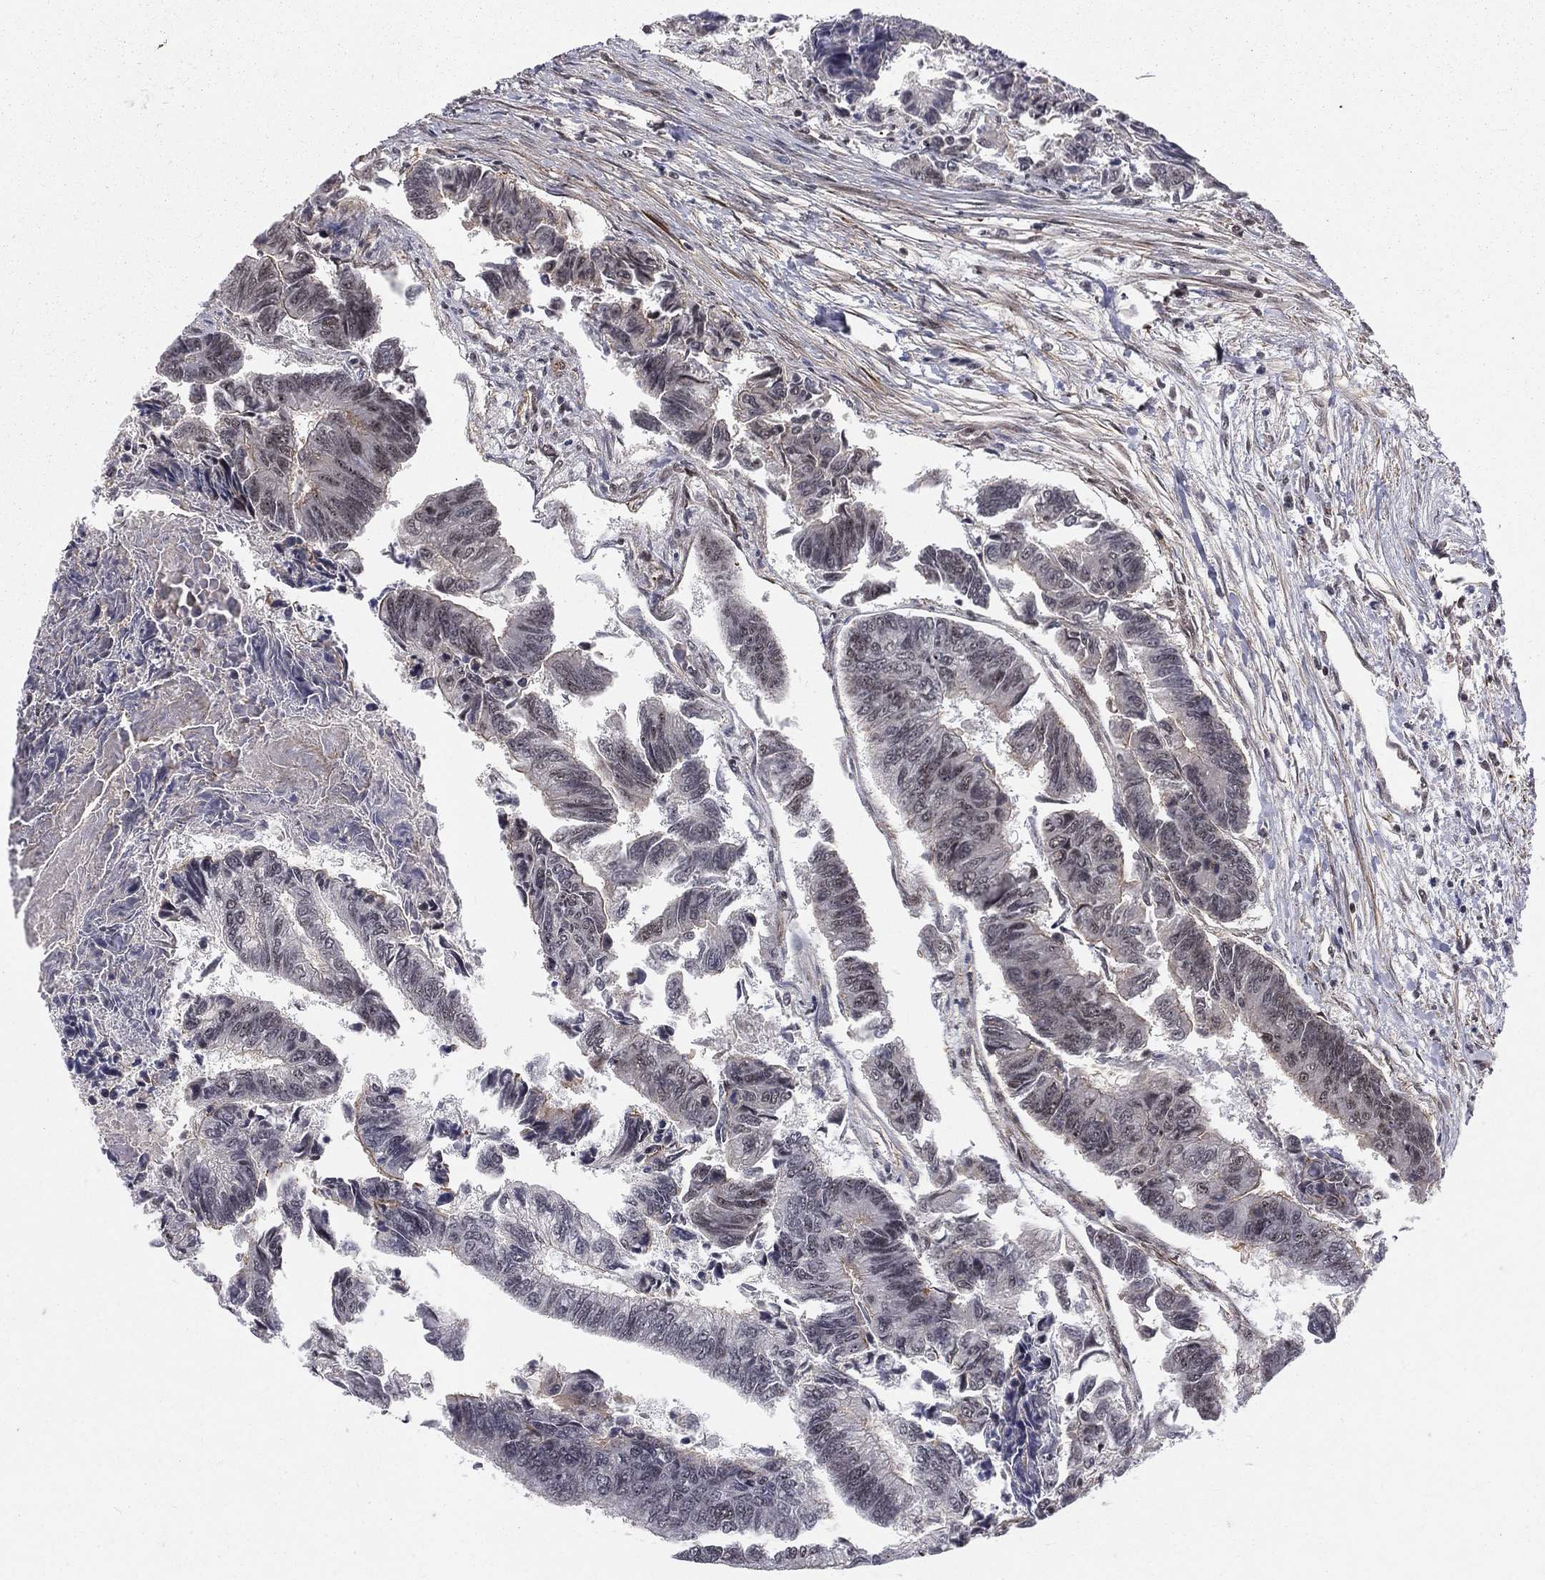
{"staining": {"intensity": "weak", "quantity": "25%-75%", "location": "nuclear"}, "tissue": "colorectal cancer", "cell_type": "Tumor cells", "image_type": "cancer", "snomed": [{"axis": "morphology", "description": "Adenocarcinoma, NOS"}, {"axis": "topography", "description": "Colon"}], "caption": "Adenocarcinoma (colorectal) was stained to show a protein in brown. There is low levels of weak nuclear expression in about 25%-75% of tumor cells.", "gene": "MORC2", "patient": {"sex": "female", "age": 65}}